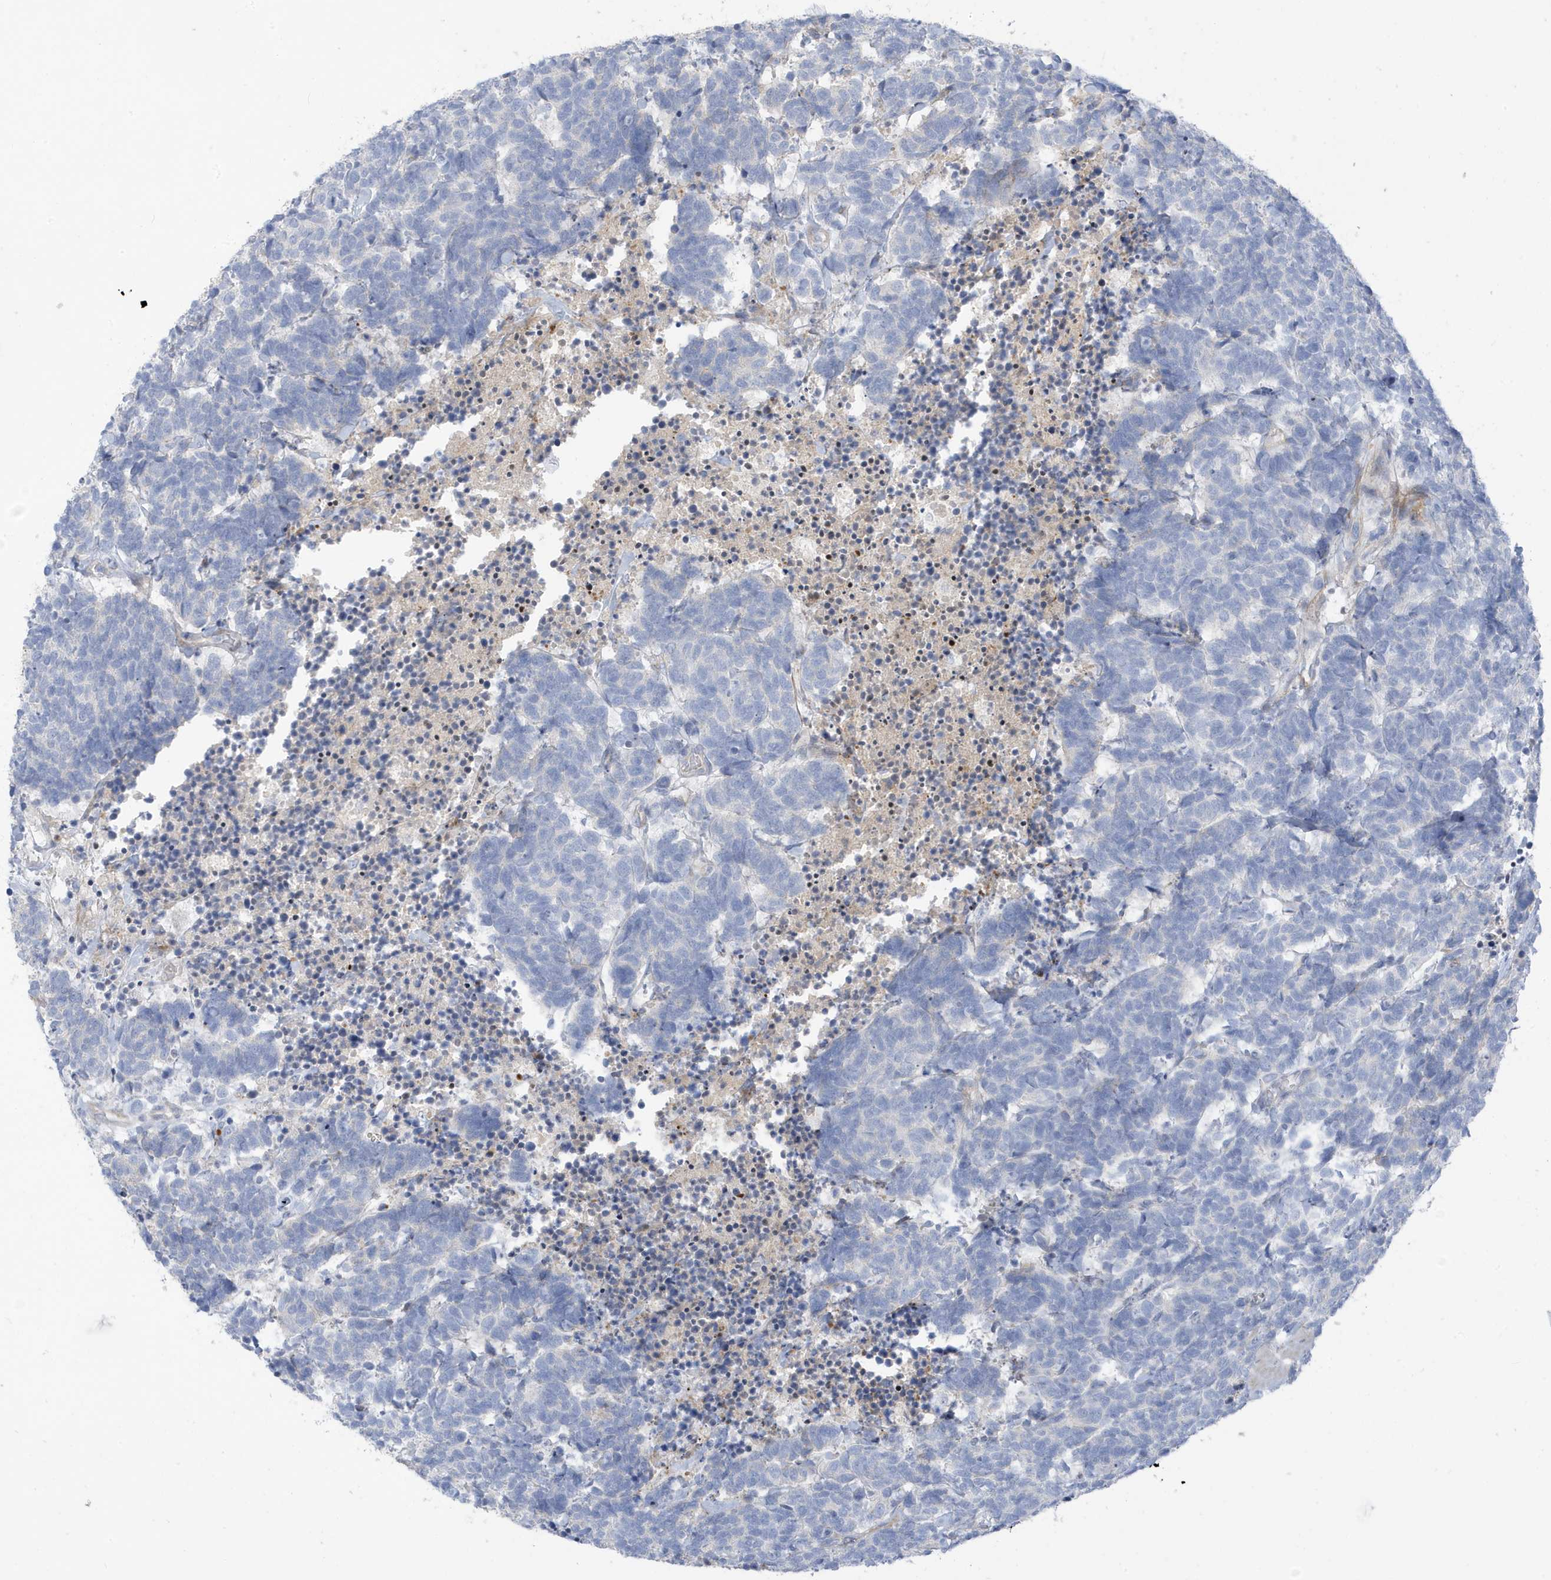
{"staining": {"intensity": "negative", "quantity": "none", "location": "none"}, "tissue": "carcinoid", "cell_type": "Tumor cells", "image_type": "cancer", "snomed": [{"axis": "morphology", "description": "Carcinoma, NOS"}, {"axis": "morphology", "description": "Carcinoid, malignant, NOS"}, {"axis": "topography", "description": "Urinary bladder"}], "caption": "This photomicrograph is of carcinoma stained with immunohistochemistry to label a protein in brown with the nuclei are counter-stained blue. There is no staining in tumor cells.", "gene": "ATP13A5", "patient": {"sex": "male", "age": 57}}